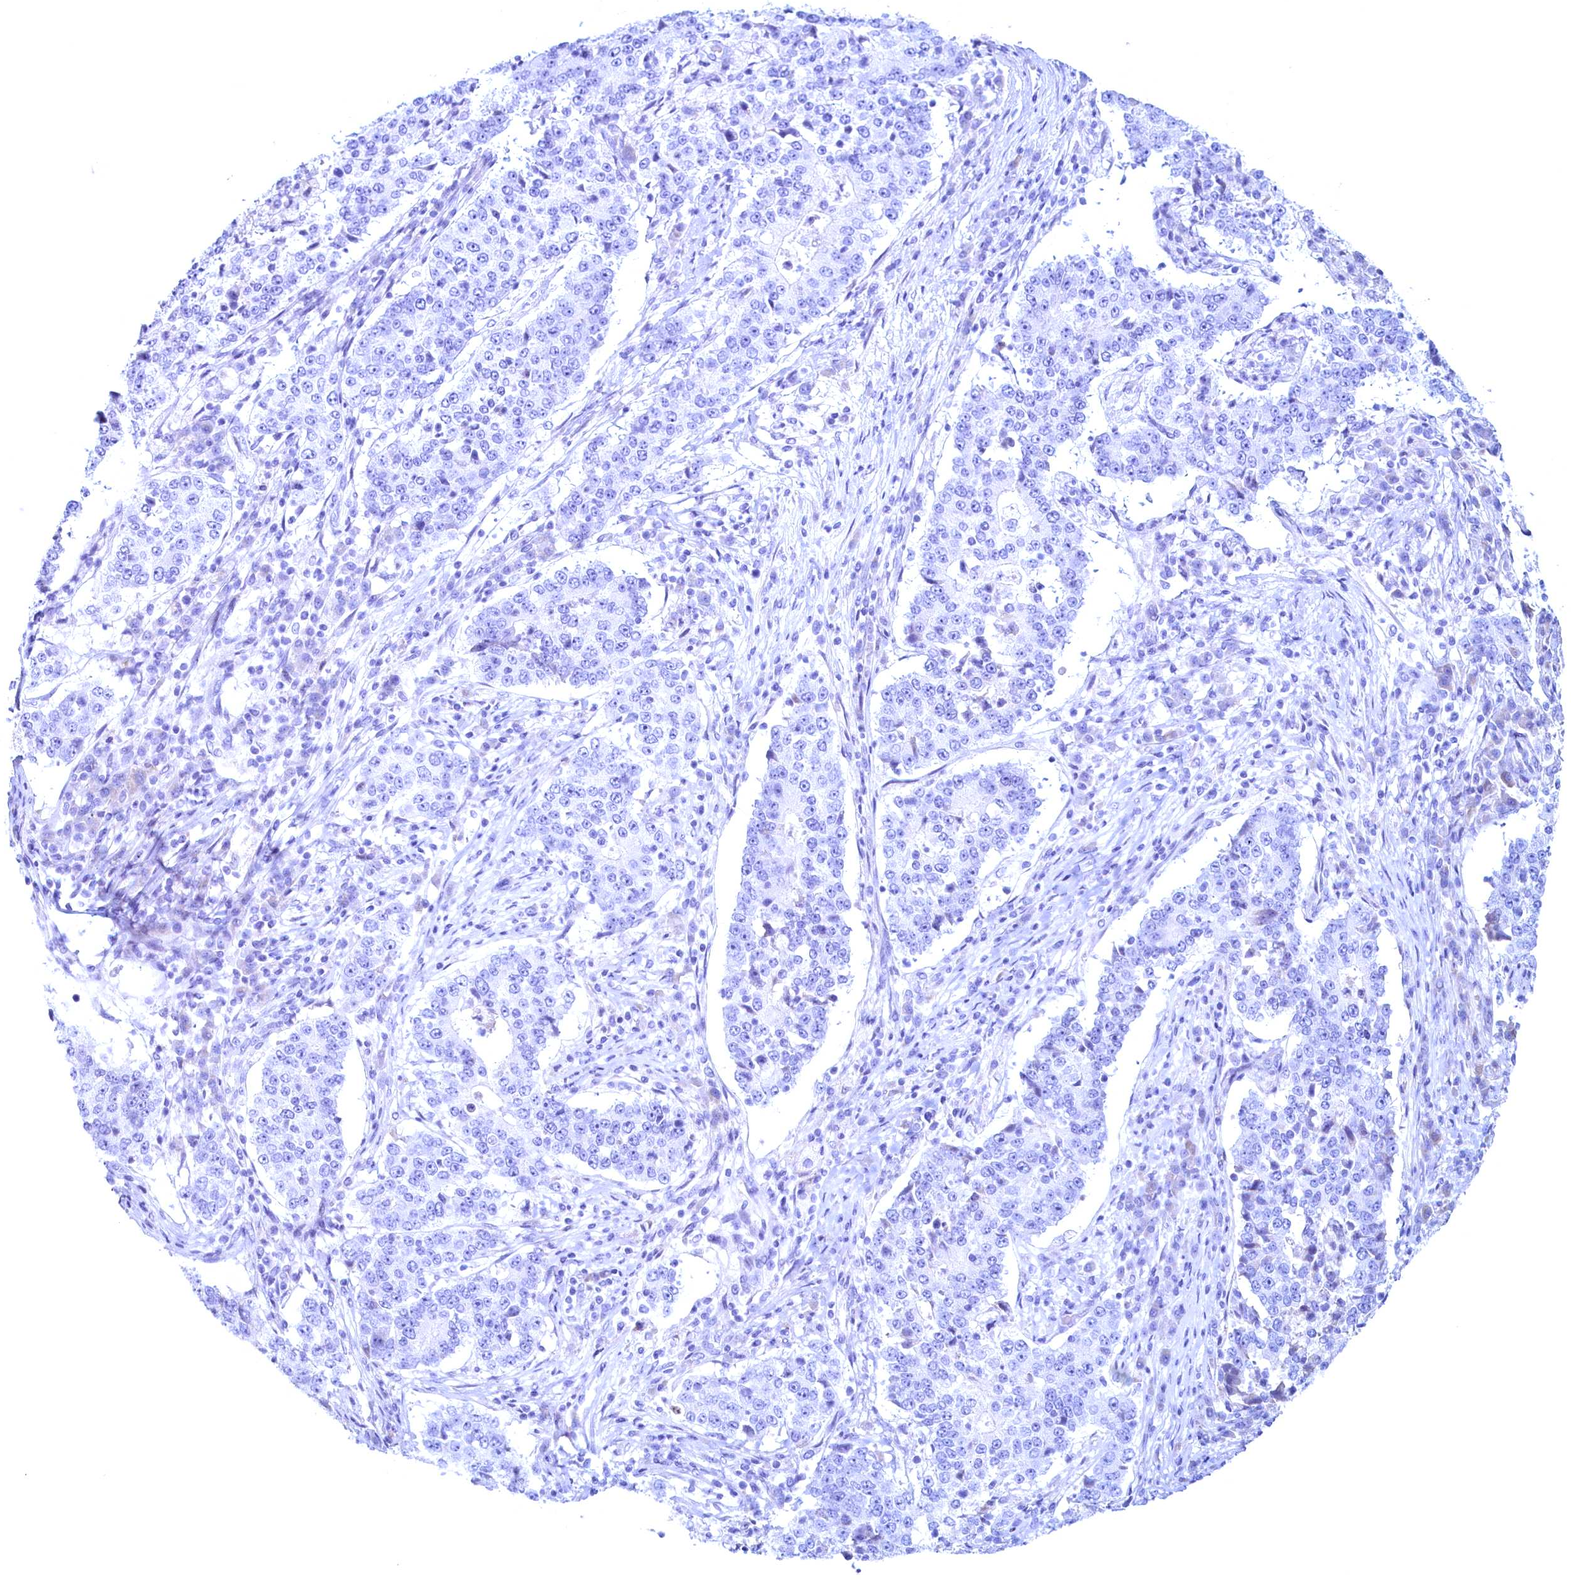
{"staining": {"intensity": "negative", "quantity": "none", "location": "none"}, "tissue": "stomach cancer", "cell_type": "Tumor cells", "image_type": "cancer", "snomed": [{"axis": "morphology", "description": "Adenocarcinoma, NOS"}, {"axis": "topography", "description": "Stomach"}], "caption": "Stomach adenocarcinoma stained for a protein using immunohistochemistry (IHC) displays no staining tumor cells.", "gene": "MAP1LC3A", "patient": {"sex": "male", "age": 59}}